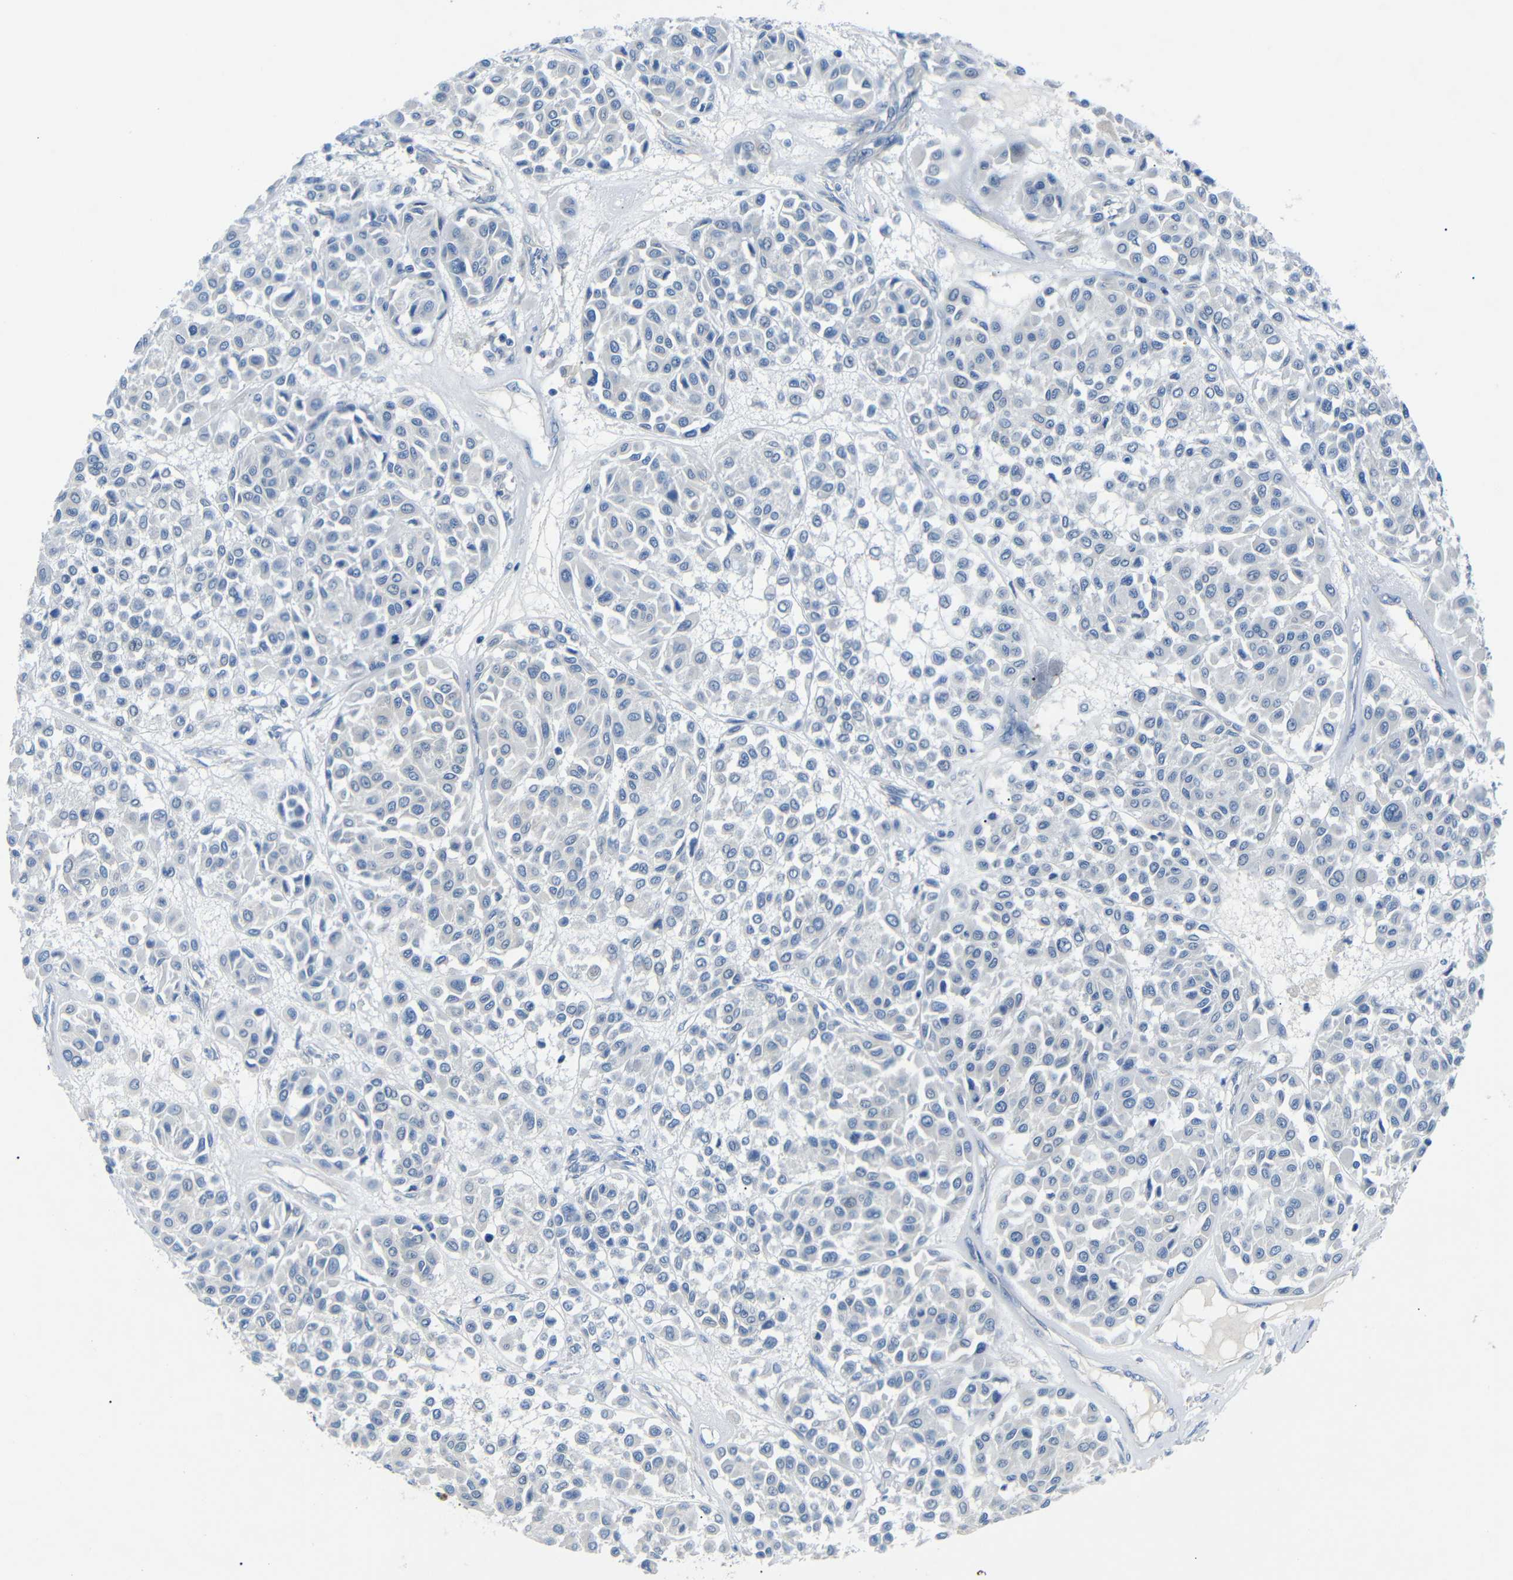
{"staining": {"intensity": "negative", "quantity": "none", "location": "none"}, "tissue": "melanoma", "cell_type": "Tumor cells", "image_type": "cancer", "snomed": [{"axis": "morphology", "description": "Malignant melanoma, Metastatic site"}, {"axis": "topography", "description": "Soft tissue"}], "caption": "Immunohistochemistry (IHC) photomicrograph of human malignant melanoma (metastatic site) stained for a protein (brown), which shows no positivity in tumor cells.", "gene": "DCP1A", "patient": {"sex": "male", "age": 41}}